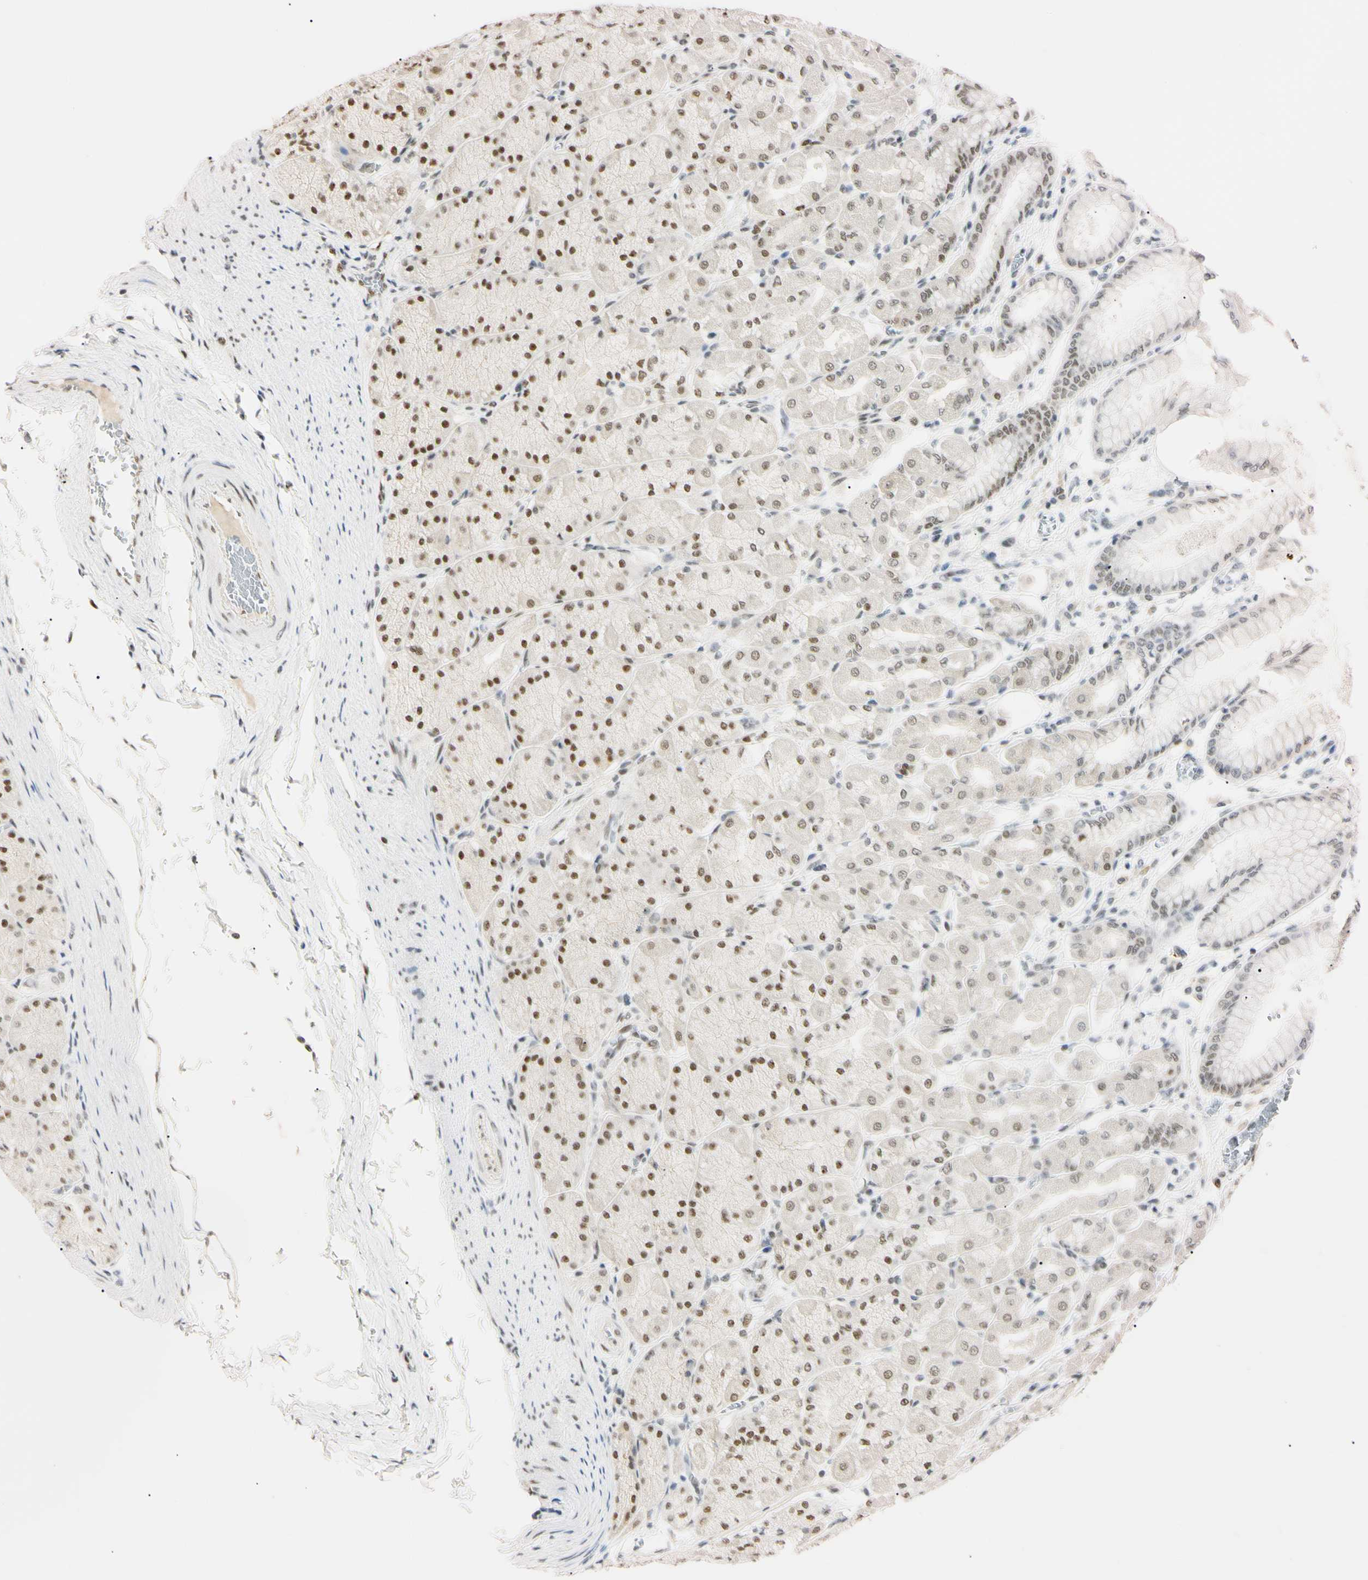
{"staining": {"intensity": "strong", "quantity": ">75%", "location": "nuclear"}, "tissue": "stomach", "cell_type": "Glandular cells", "image_type": "normal", "snomed": [{"axis": "morphology", "description": "Normal tissue, NOS"}, {"axis": "topography", "description": "Stomach, upper"}], "caption": "IHC of unremarkable stomach shows high levels of strong nuclear staining in about >75% of glandular cells.", "gene": "ZNF134", "patient": {"sex": "female", "age": 56}}